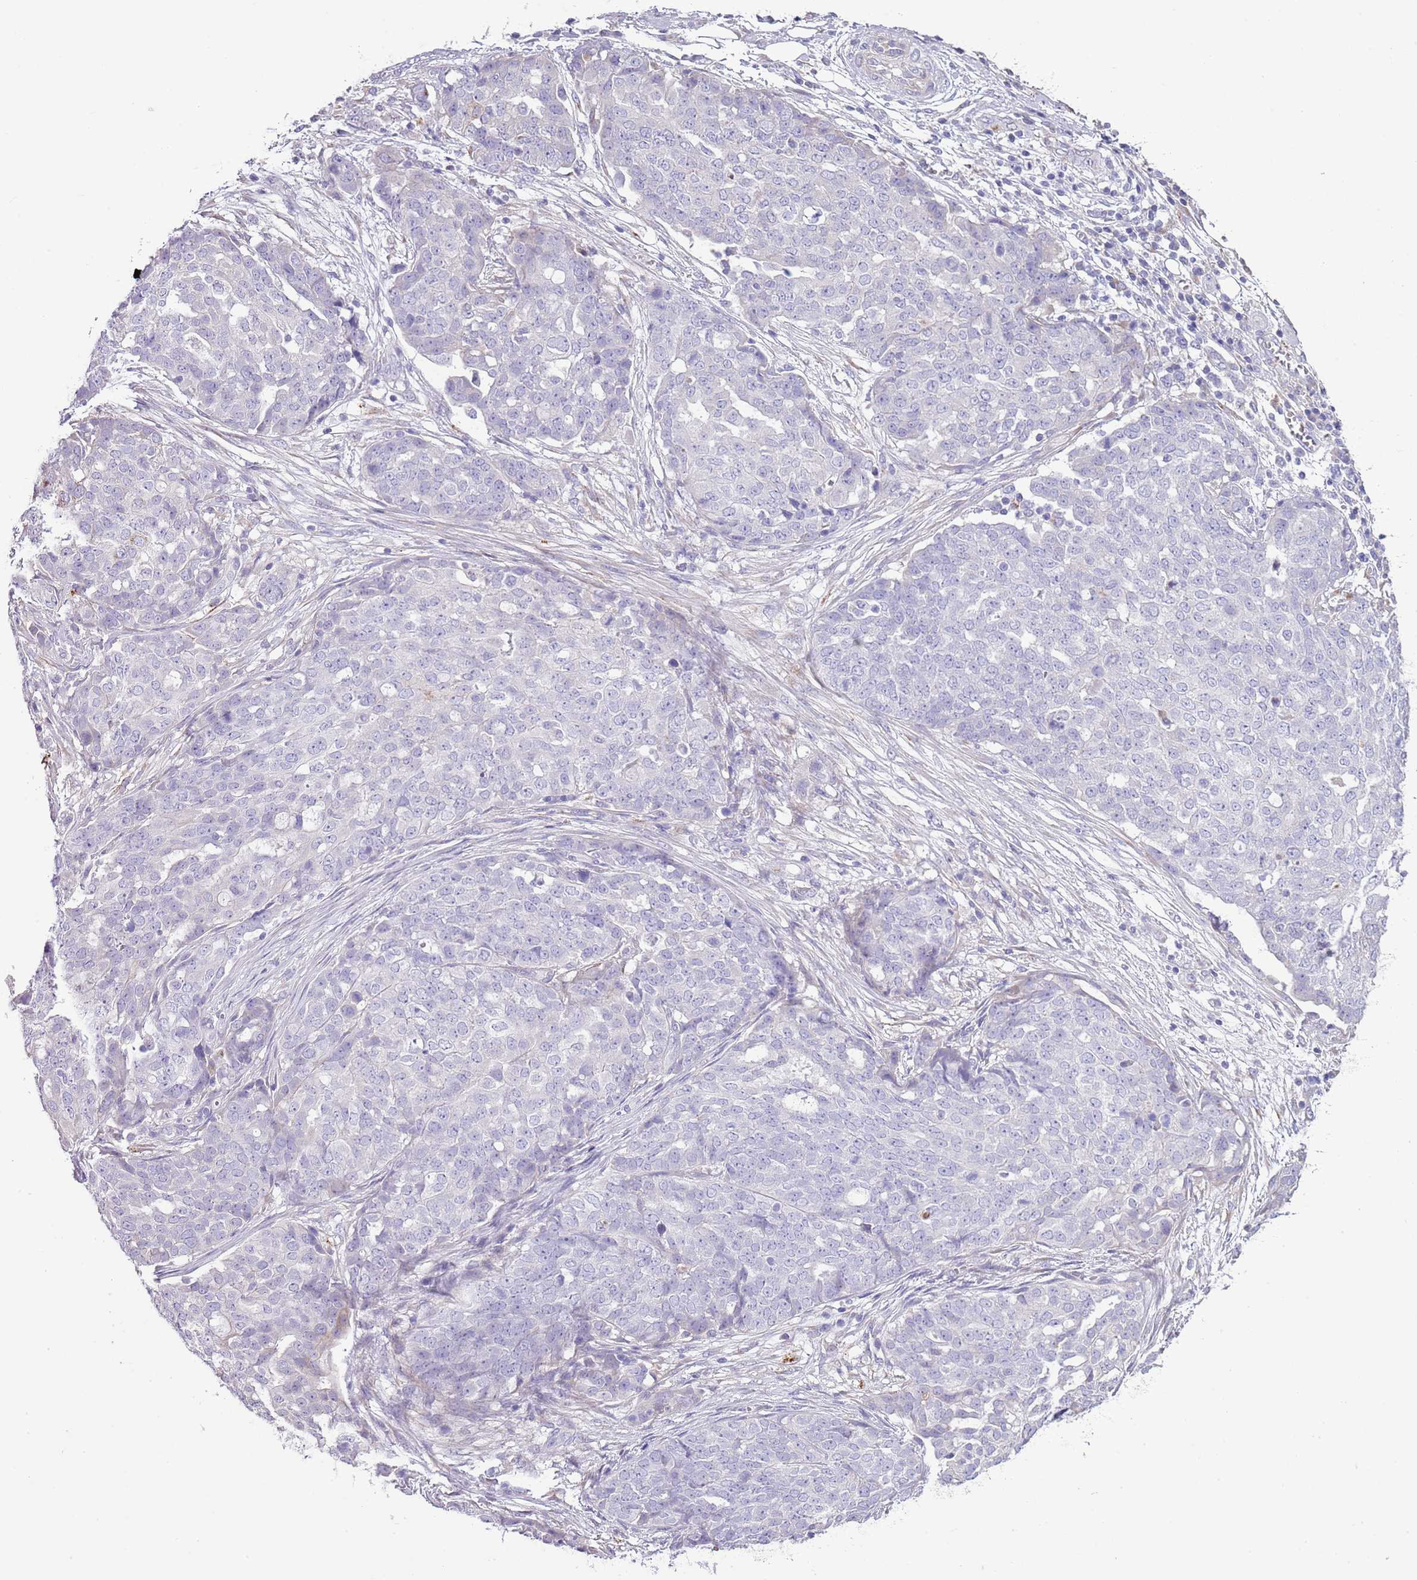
{"staining": {"intensity": "negative", "quantity": "none", "location": "none"}, "tissue": "ovarian cancer", "cell_type": "Tumor cells", "image_type": "cancer", "snomed": [{"axis": "morphology", "description": "Cystadenocarcinoma, serous, NOS"}, {"axis": "topography", "description": "Soft tissue"}, {"axis": "topography", "description": "Ovary"}], "caption": "DAB immunohistochemical staining of human ovarian serous cystadenocarcinoma reveals no significant positivity in tumor cells.", "gene": "ABHD17C", "patient": {"sex": "female", "age": 57}}